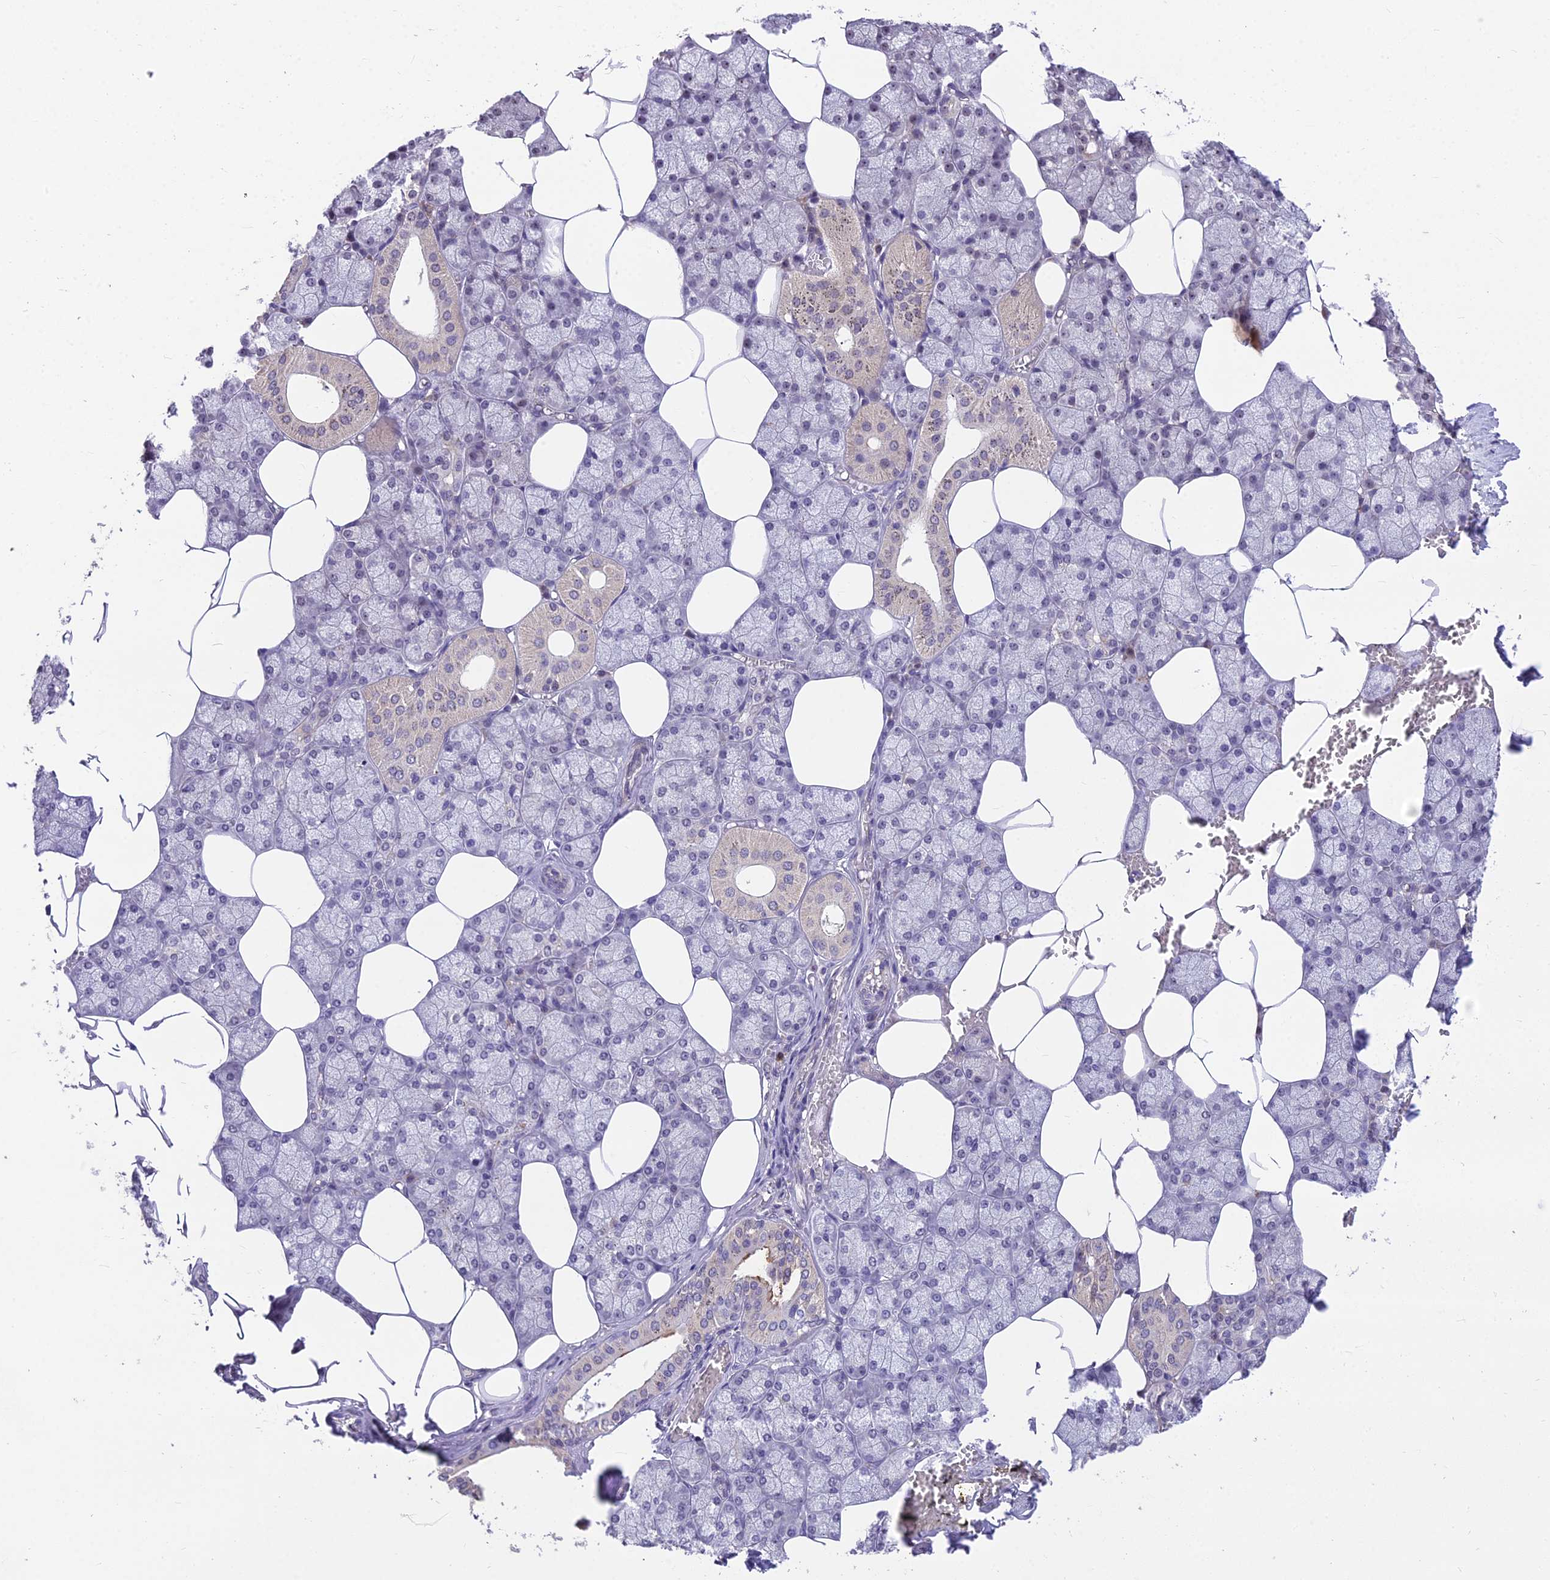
{"staining": {"intensity": "weak", "quantity": "<25%", "location": "cytoplasmic/membranous"}, "tissue": "salivary gland", "cell_type": "Glandular cells", "image_type": "normal", "snomed": [{"axis": "morphology", "description": "Normal tissue, NOS"}, {"axis": "topography", "description": "Salivary gland"}], "caption": "This is an immunohistochemistry (IHC) histopathology image of unremarkable salivary gland. There is no staining in glandular cells.", "gene": "ZNF333", "patient": {"sex": "male", "age": 62}}